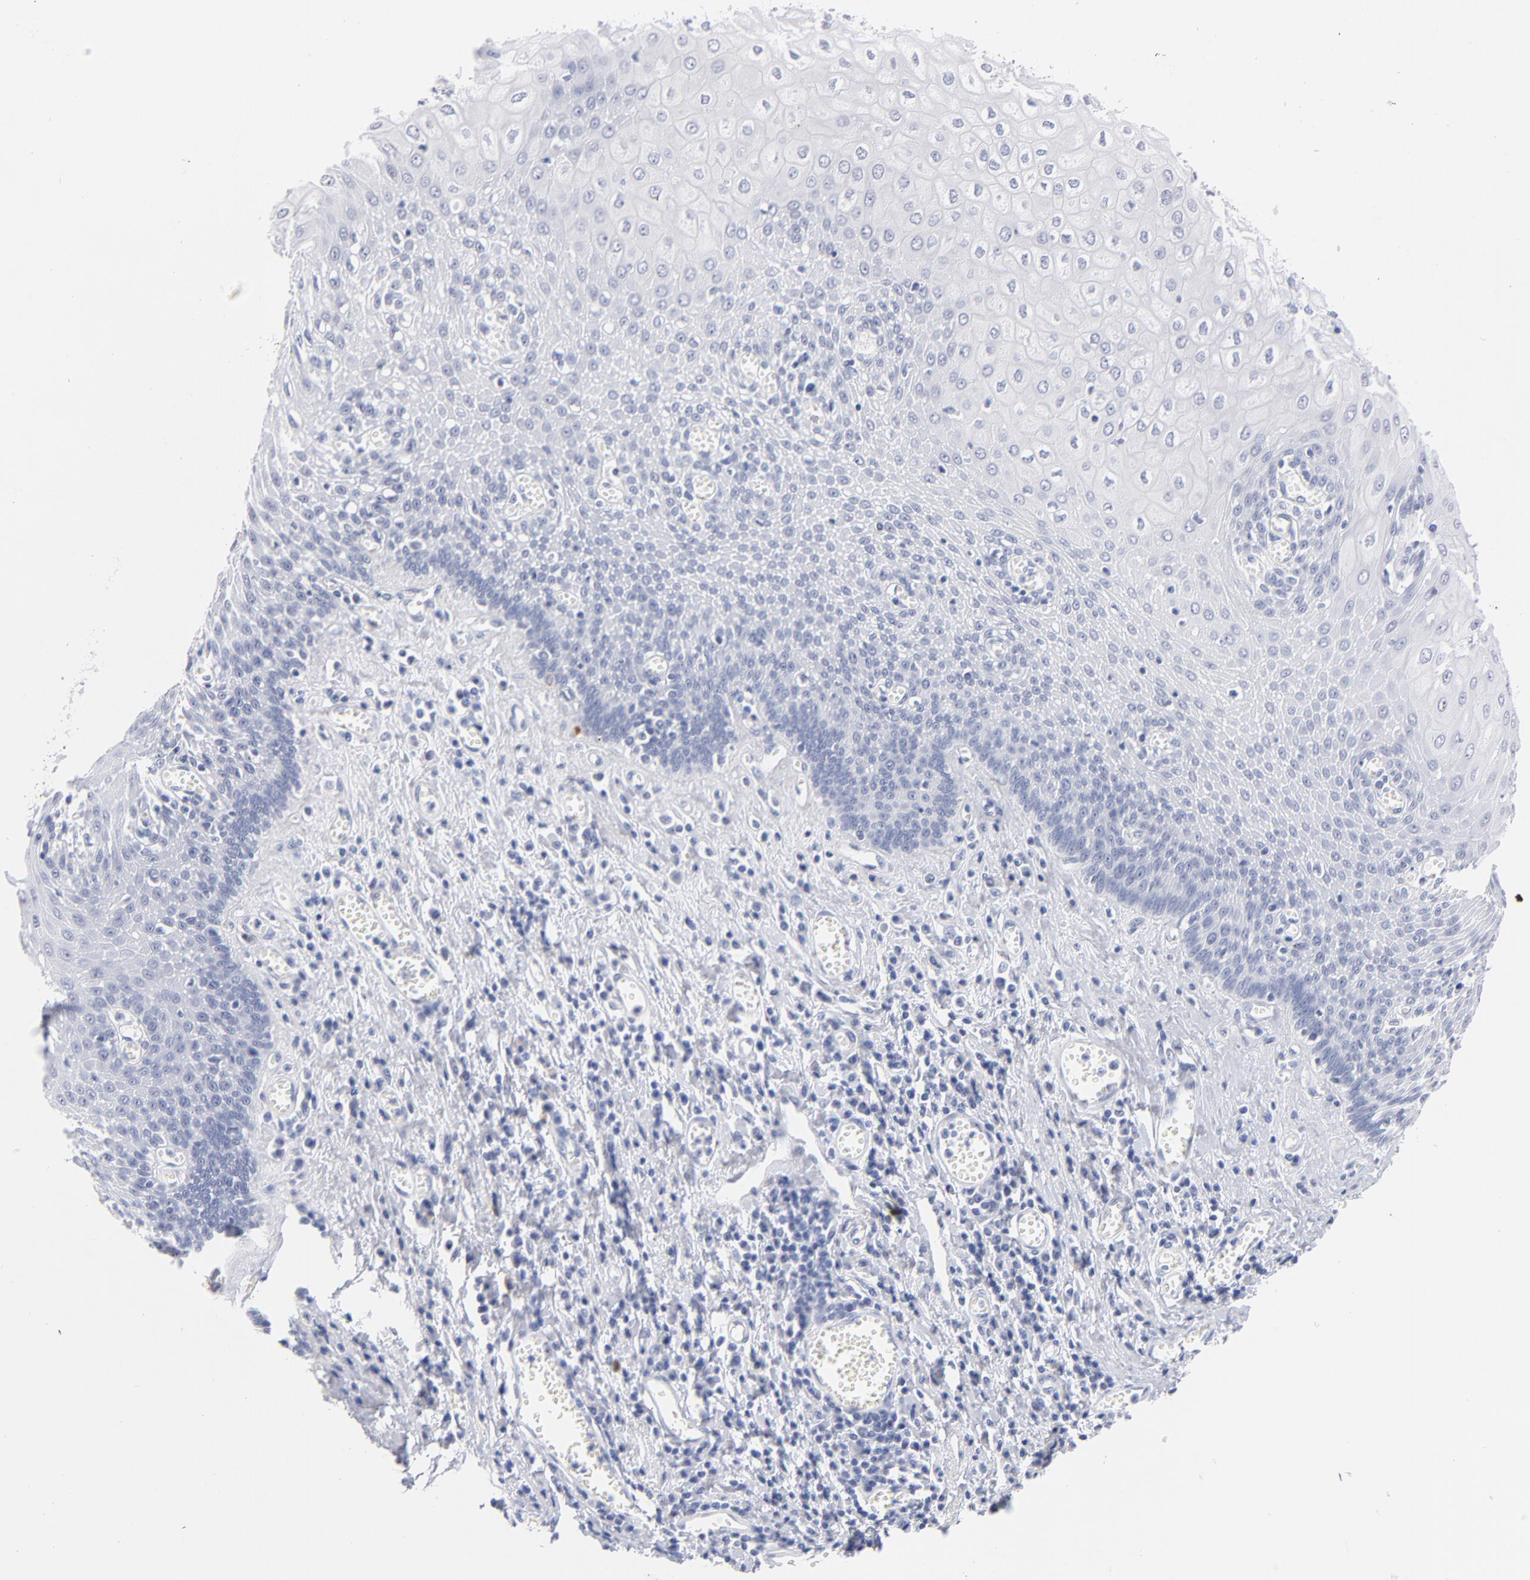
{"staining": {"intensity": "negative", "quantity": "none", "location": "none"}, "tissue": "esophagus", "cell_type": "Squamous epithelial cells", "image_type": "normal", "snomed": [{"axis": "morphology", "description": "Normal tissue, NOS"}, {"axis": "morphology", "description": "Squamous cell carcinoma, NOS"}, {"axis": "topography", "description": "Esophagus"}], "caption": "A high-resolution micrograph shows immunohistochemistry staining of unremarkable esophagus, which reveals no significant expression in squamous epithelial cells.", "gene": "KHNYN", "patient": {"sex": "male", "age": 65}}